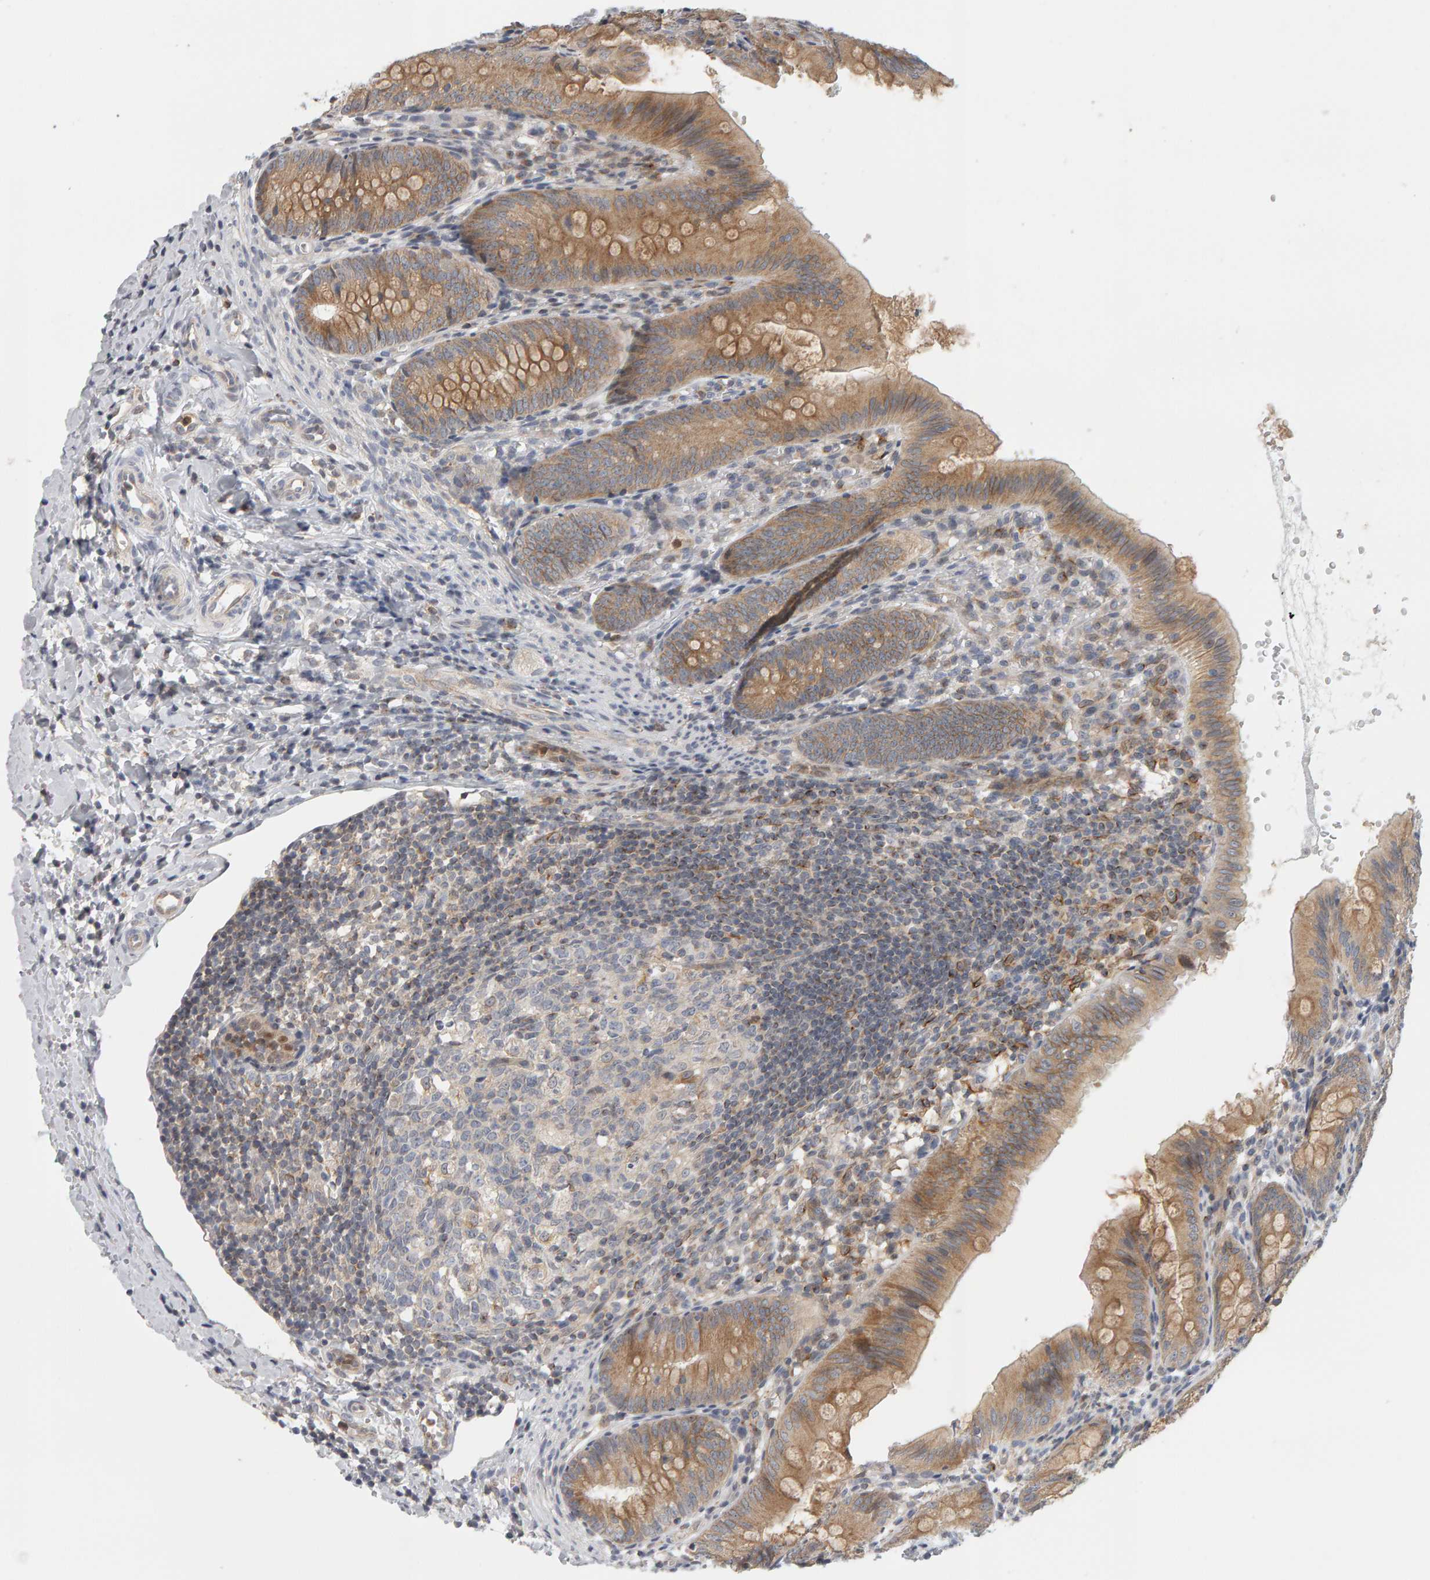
{"staining": {"intensity": "moderate", "quantity": "25%-75%", "location": "cytoplasmic/membranous"}, "tissue": "appendix", "cell_type": "Glandular cells", "image_type": "normal", "snomed": [{"axis": "morphology", "description": "Normal tissue, NOS"}, {"axis": "topography", "description": "Appendix"}], "caption": "A brown stain highlights moderate cytoplasmic/membranous positivity of a protein in glandular cells of unremarkable appendix. The protein of interest is stained brown, and the nuclei are stained in blue (DAB (3,3'-diaminobenzidine) IHC with brightfield microscopy, high magnification).", "gene": "MSRA", "patient": {"sex": "male", "age": 1}}